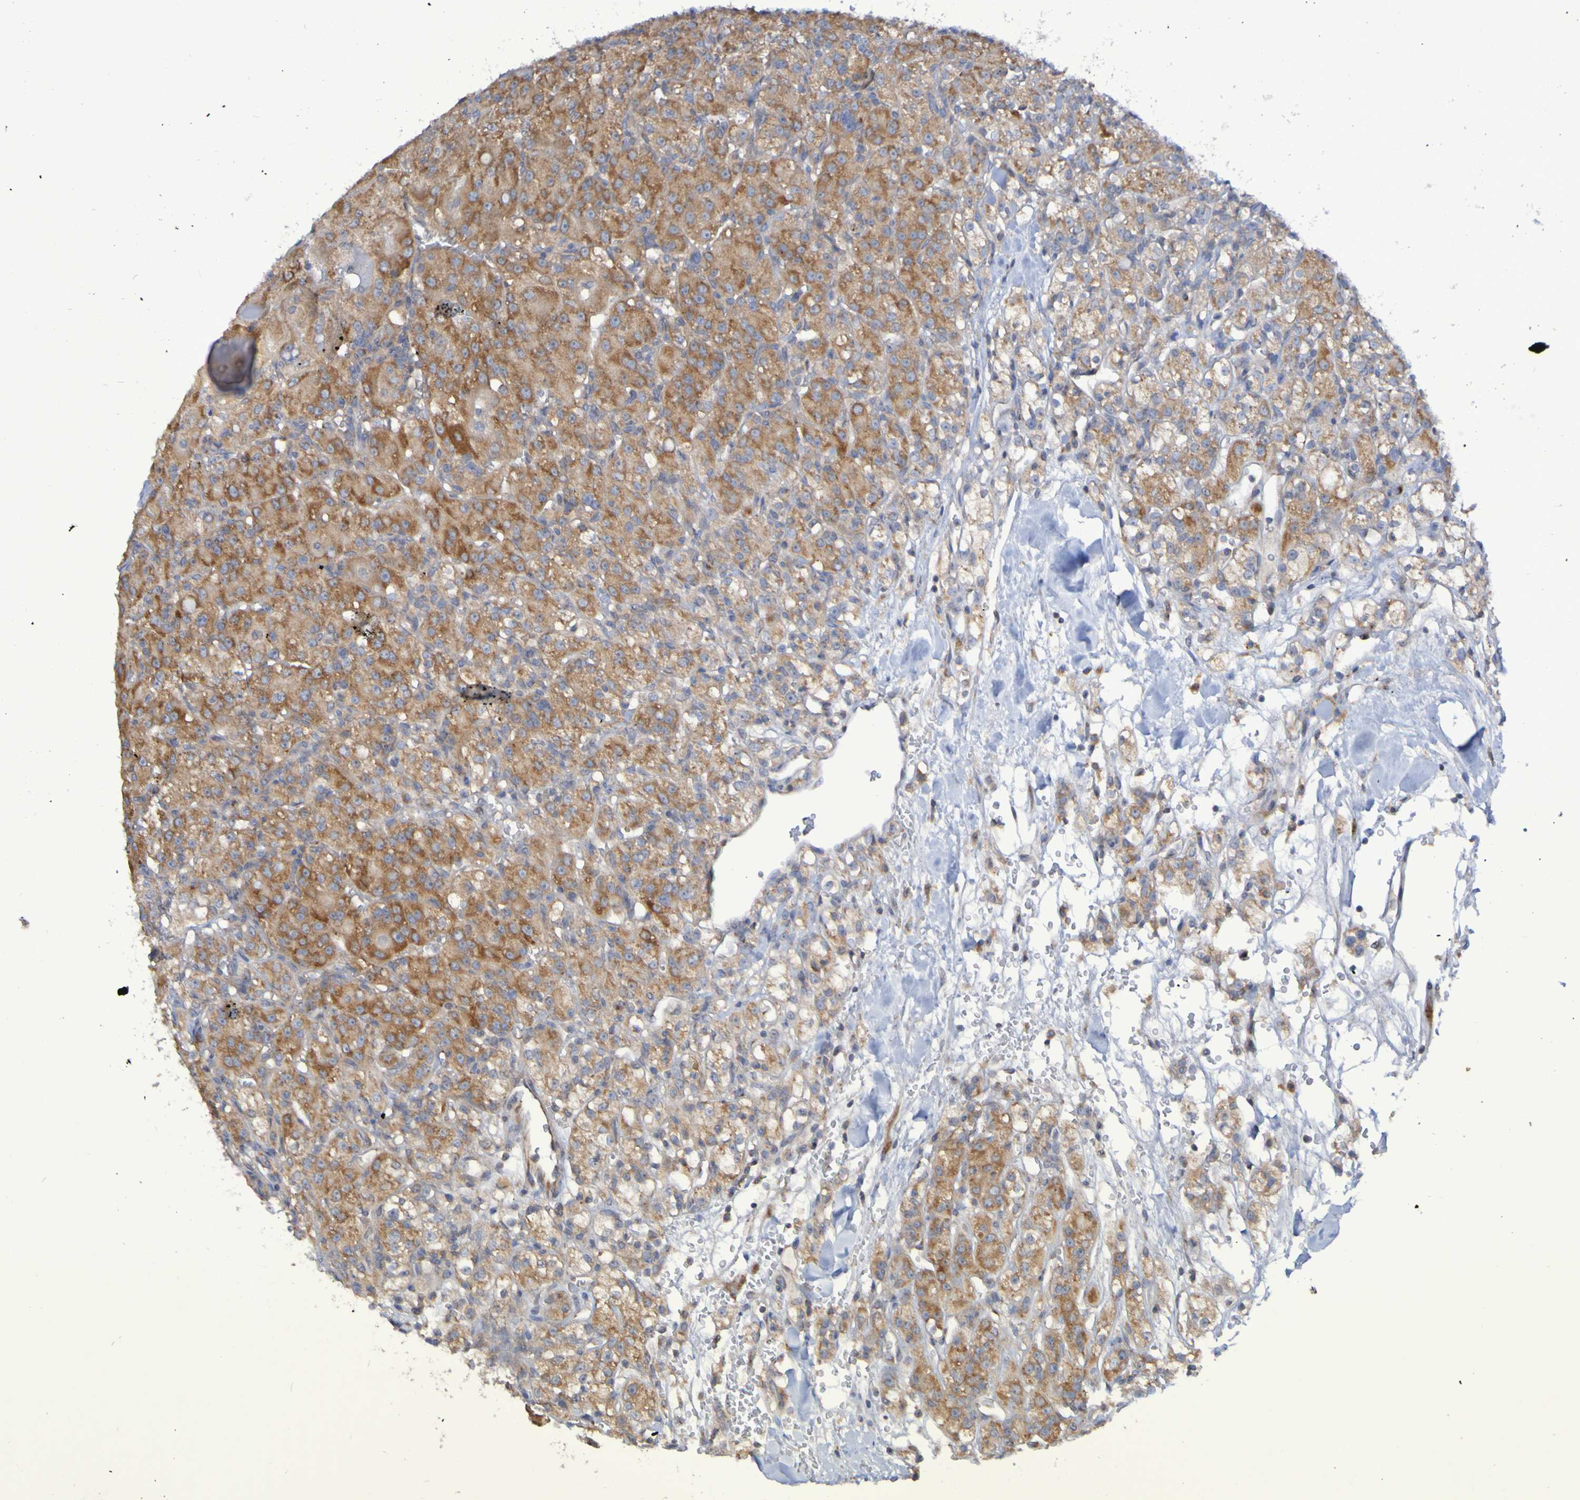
{"staining": {"intensity": "moderate", "quantity": ">75%", "location": "cytoplasmic/membranous"}, "tissue": "renal cancer", "cell_type": "Tumor cells", "image_type": "cancer", "snomed": [{"axis": "morphology", "description": "Normal tissue, NOS"}, {"axis": "morphology", "description": "Adenocarcinoma, NOS"}, {"axis": "topography", "description": "Kidney"}], "caption": "IHC of renal cancer displays medium levels of moderate cytoplasmic/membranous expression in about >75% of tumor cells.", "gene": "LMBRD2", "patient": {"sex": "male", "age": 61}}